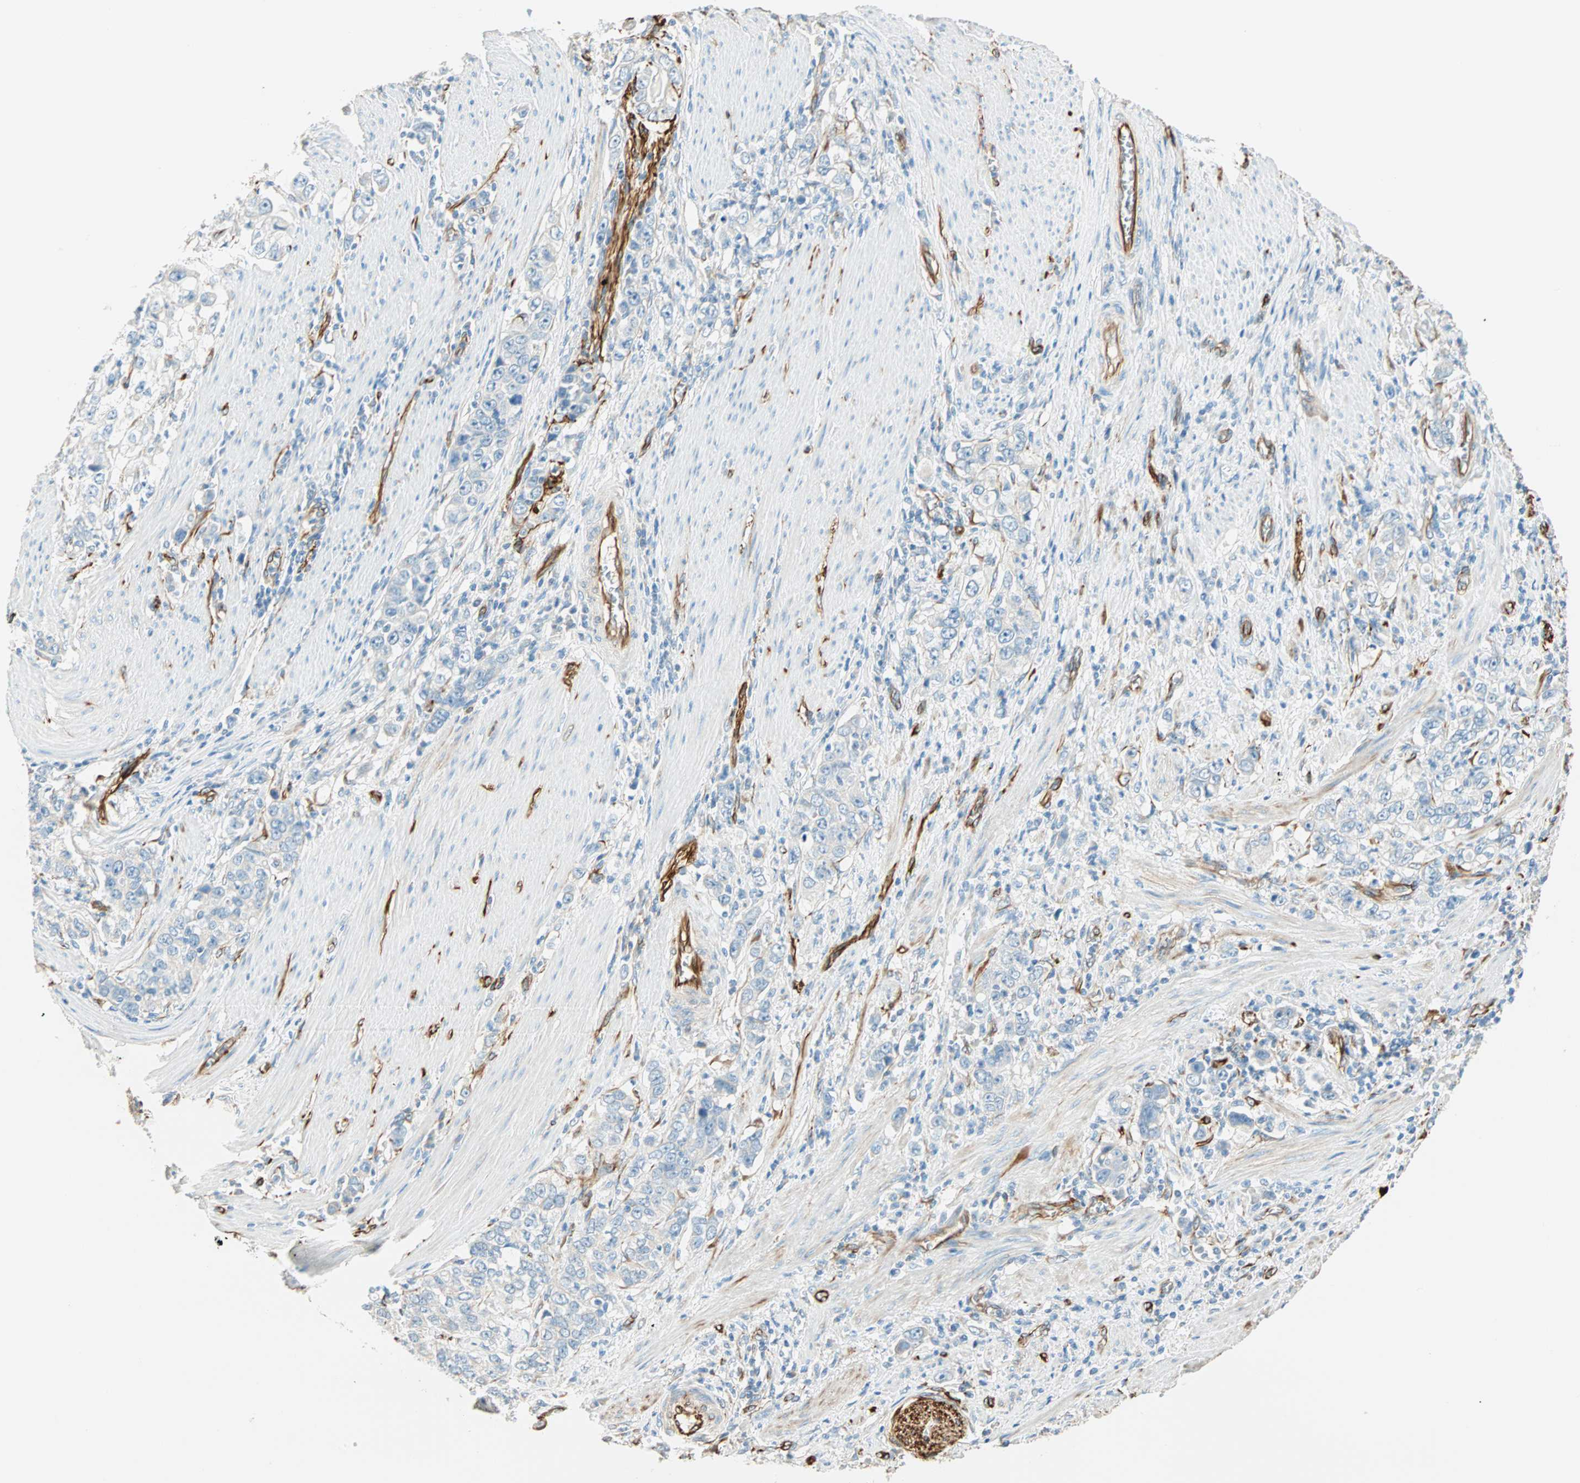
{"staining": {"intensity": "negative", "quantity": "none", "location": "none"}, "tissue": "stomach cancer", "cell_type": "Tumor cells", "image_type": "cancer", "snomed": [{"axis": "morphology", "description": "Adenocarcinoma, NOS"}, {"axis": "topography", "description": "Stomach, lower"}], "caption": "This photomicrograph is of stomach cancer stained with immunohistochemistry to label a protein in brown with the nuclei are counter-stained blue. There is no staining in tumor cells.", "gene": "NES", "patient": {"sex": "female", "age": 72}}